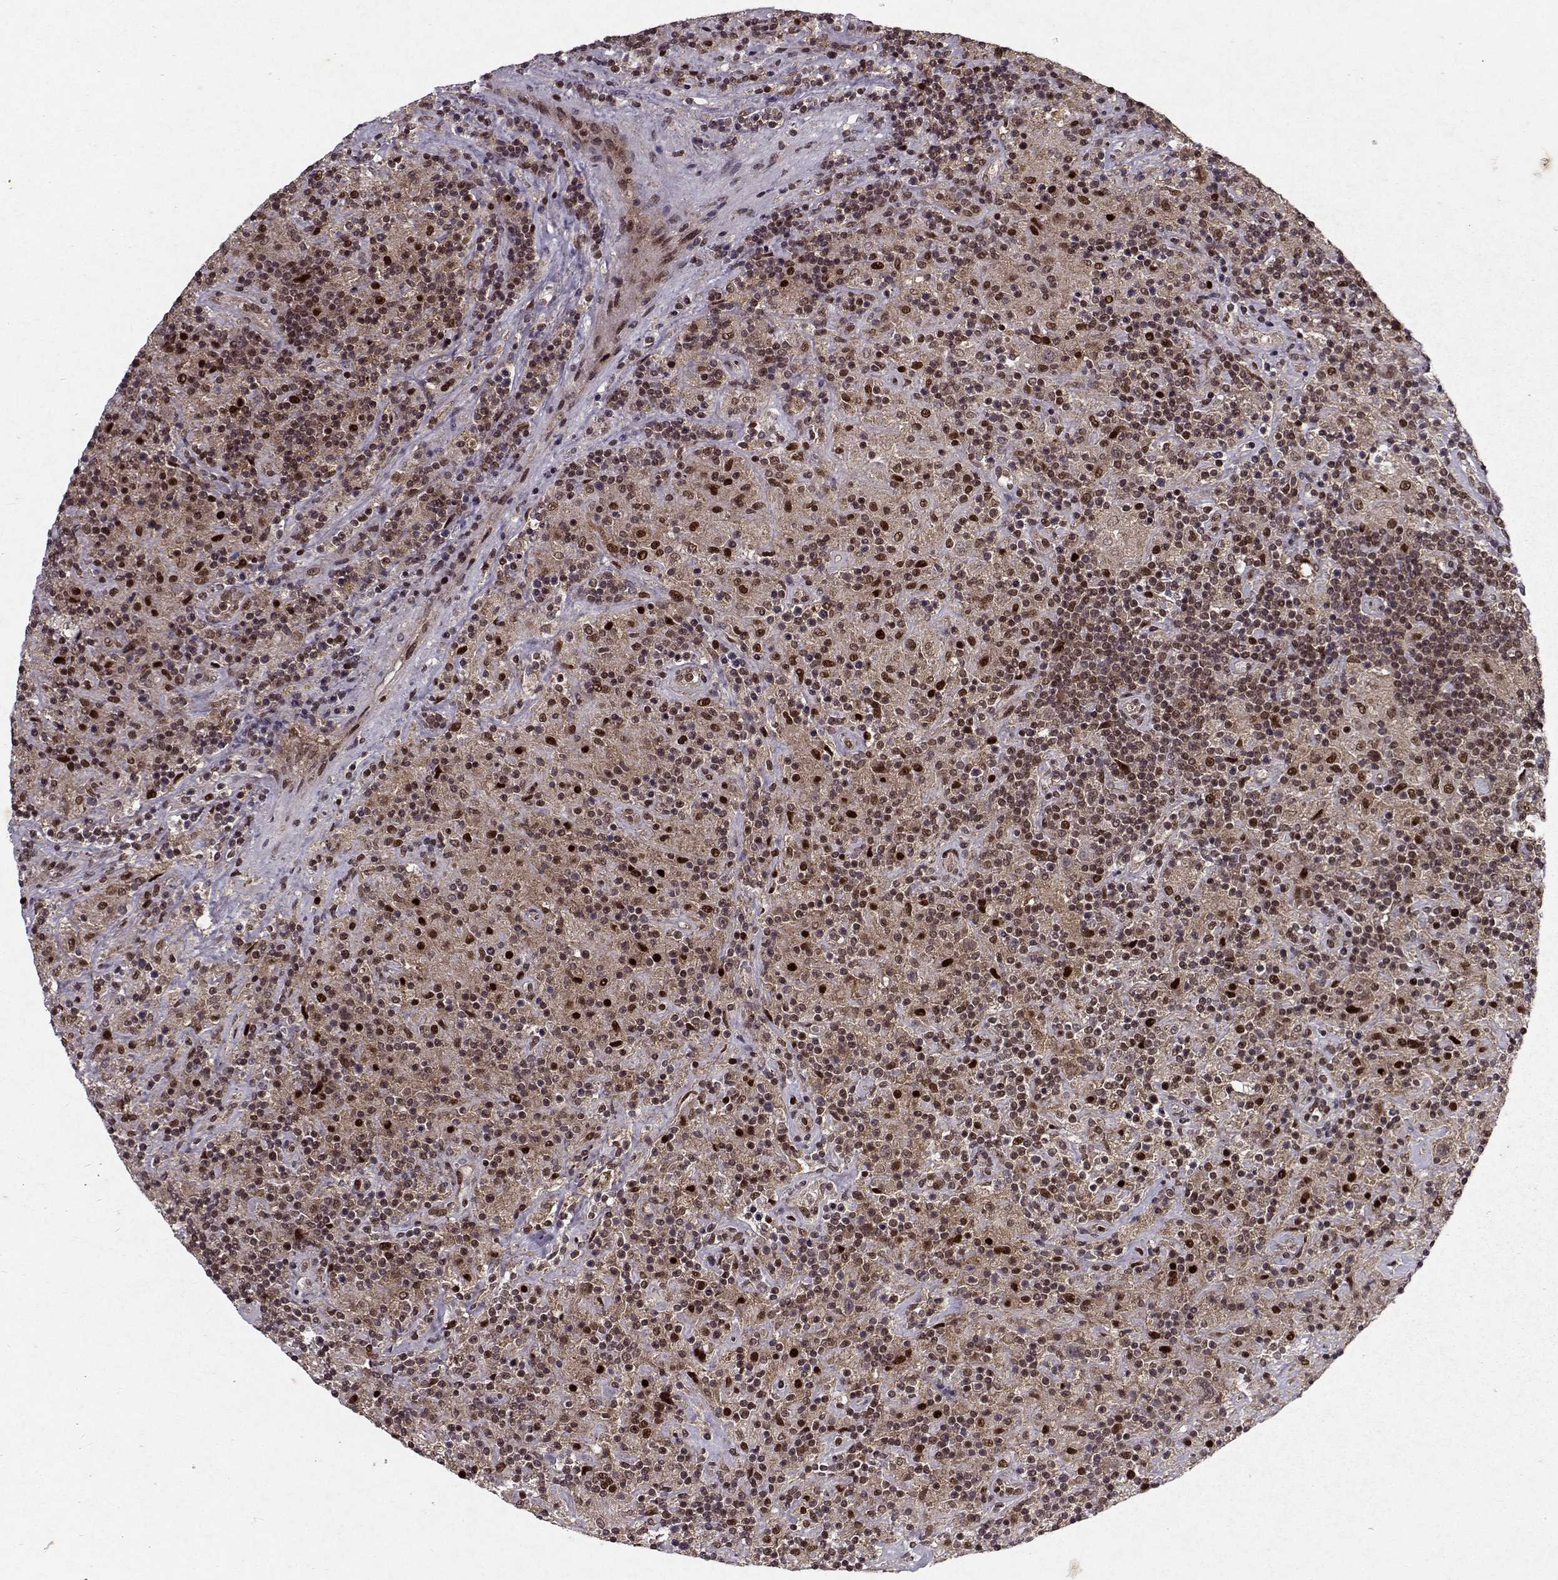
{"staining": {"intensity": "moderate", "quantity": ">75%", "location": "cytoplasmic/membranous,nuclear"}, "tissue": "lymphoma", "cell_type": "Tumor cells", "image_type": "cancer", "snomed": [{"axis": "morphology", "description": "Hodgkin's disease, NOS"}, {"axis": "topography", "description": "Lymph node"}], "caption": "Hodgkin's disease stained with a protein marker displays moderate staining in tumor cells.", "gene": "PSMA7", "patient": {"sex": "male", "age": 70}}